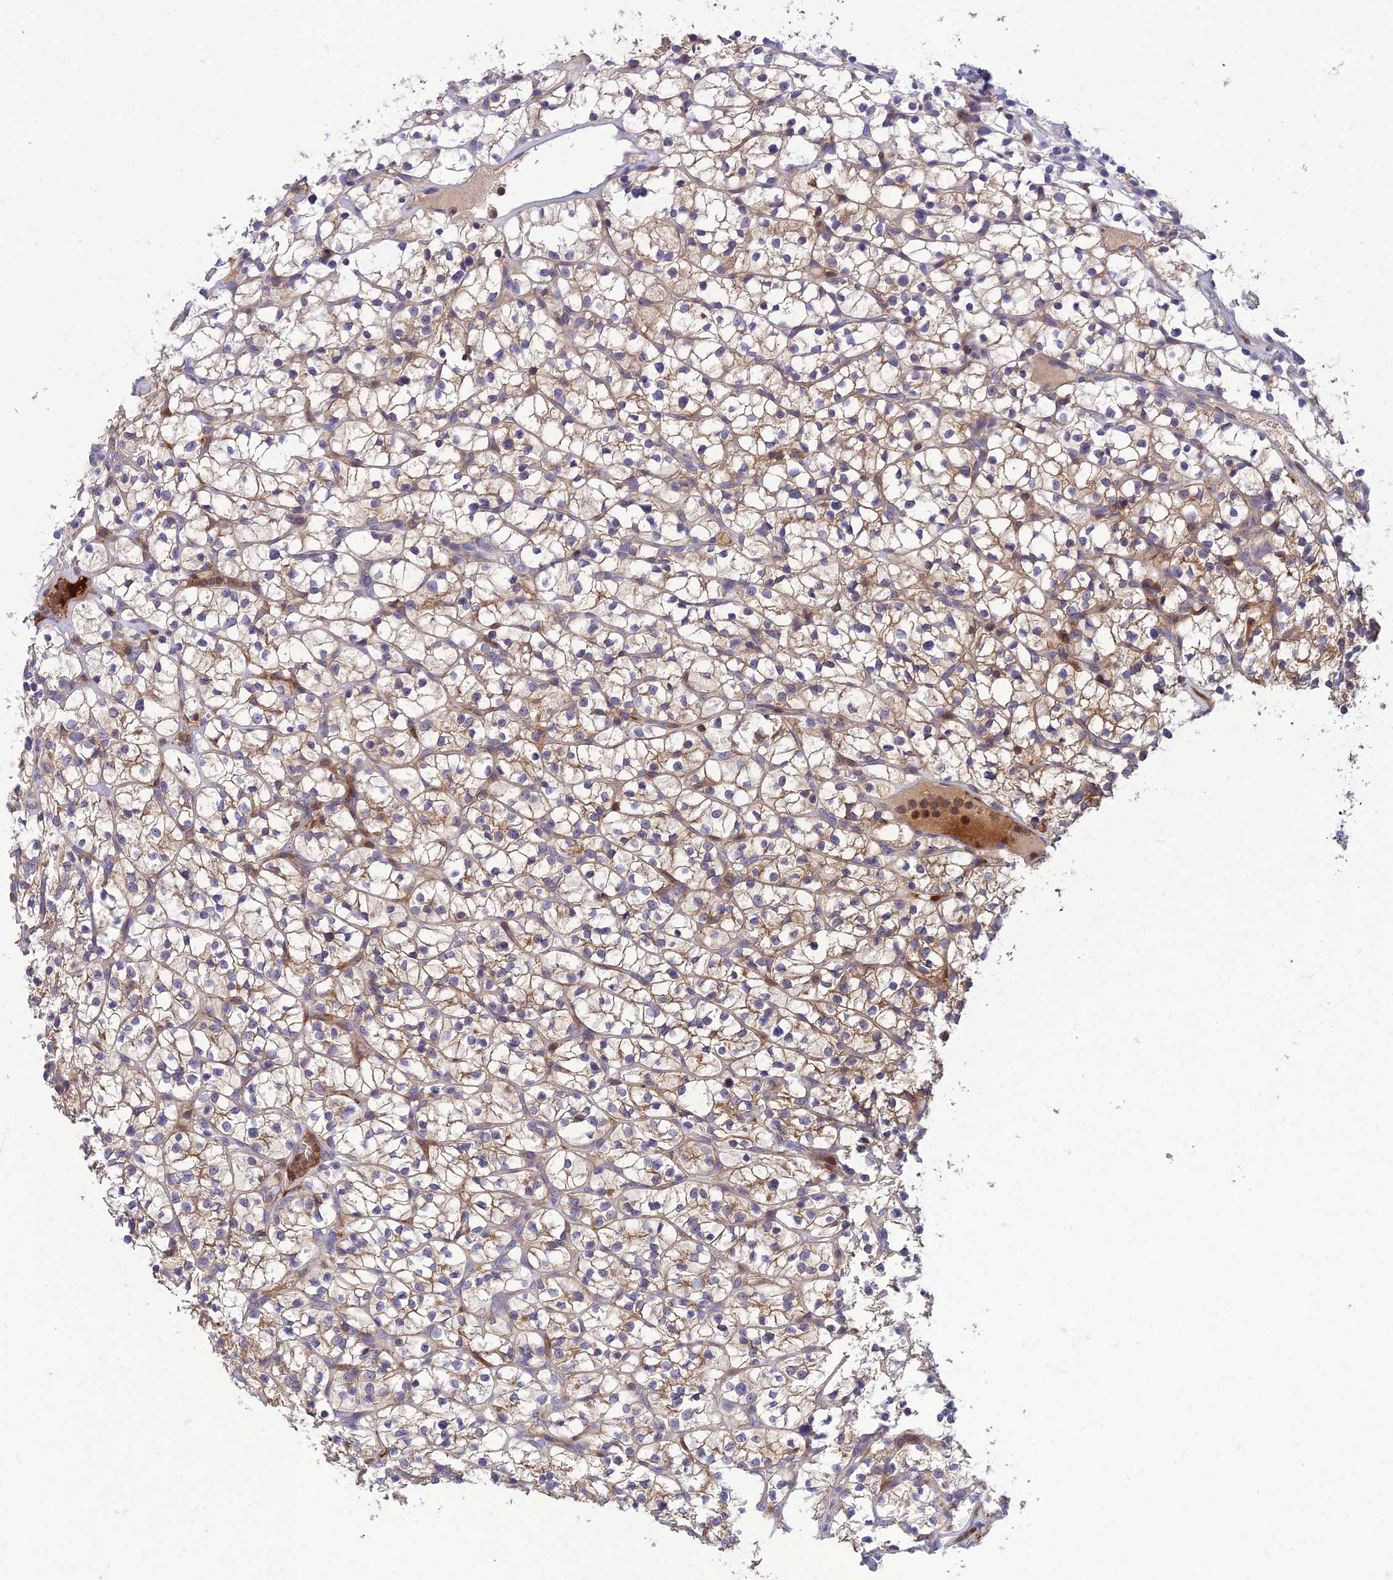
{"staining": {"intensity": "moderate", "quantity": ">75%", "location": "cytoplasmic/membranous"}, "tissue": "renal cancer", "cell_type": "Tumor cells", "image_type": "cancer", "snomed": [{"axis": "morphology", "description": "Adenocarcinoma, NOS"}, {"axis": "topography", "description": "Kidney"}], "caption": "A photomicrograph showing moderate cytoplasmic/membranous expression in about >75% of tumor cells in renal cancer, as visualized by brown immunohistochemical staining.", "gene": "IRAK3", "patient": {"sex": "female", "age": 64}}